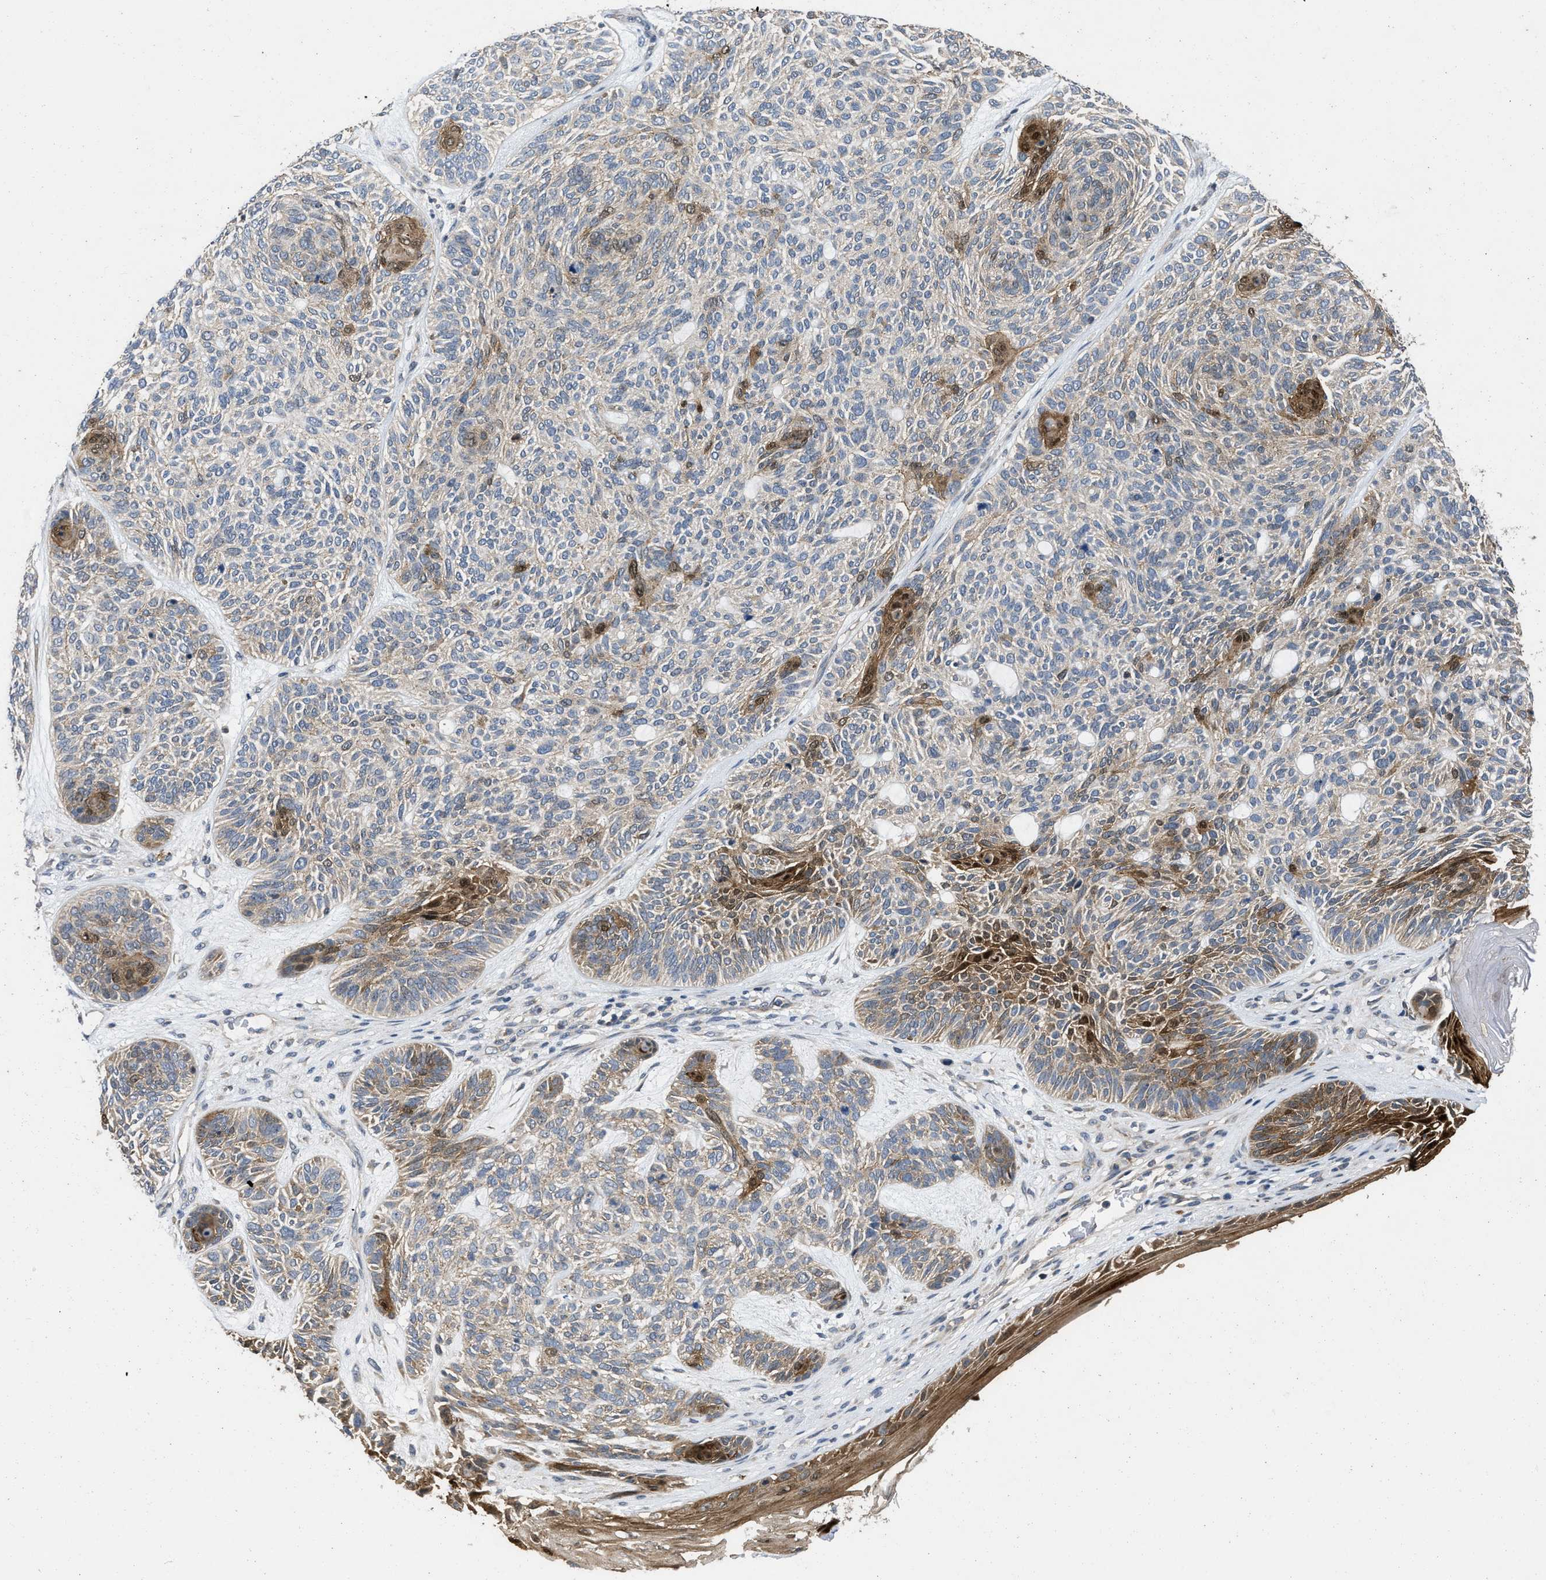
{"staining": {"intensity": "moderate", "quantity": "25%-75%", "location": "cytoplasmic/membranous"}, "tissue": "skin cancer", "cell_type": "Tumor cells", "image_type": "cancer", "snomed": [{"axis": "morphology", "description": "Basal cell carcinoma"}, {"axis": "topography", "description": "Skin"}], "caption": "About 25%-75% of tumor cells in human skin cancer reveal moderate cytoplasmic/membranous protein staining as visualized by brown immunohistochemical staining.", "gene": "PRDM14", "patient": {"sex": "male", "age": 55}}